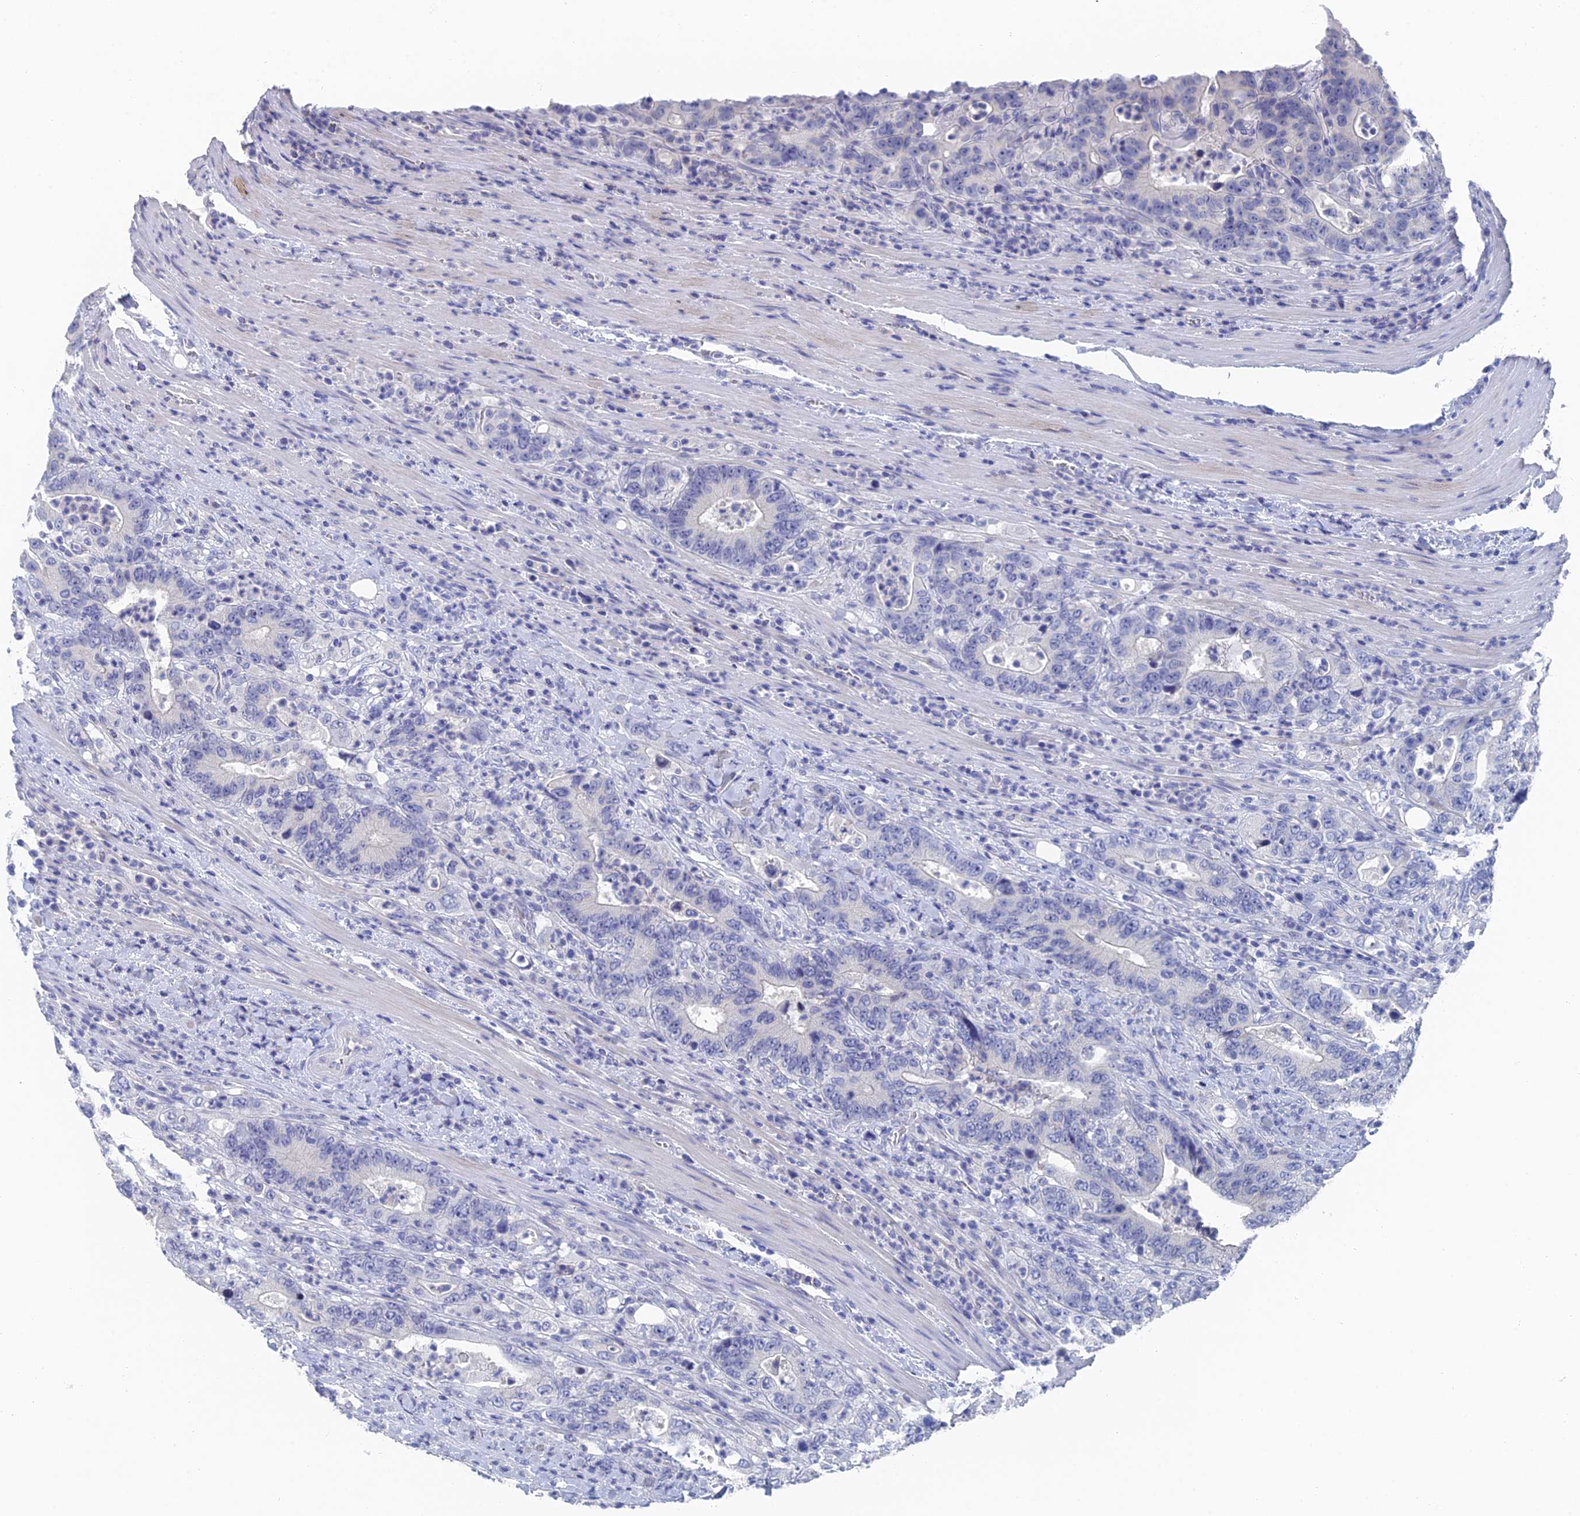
{"staining": {"intensity": "negative", "quantity": "none", "location": "none"}, "tissue": "colorectal cancer", "cell_type": "Tumor cells", "image_type": "cancer", "snomed": [{"axis": "morphology", "description": "Adenocarcinoma, NOS"}, {"axis": "topography", "description": "Colon"}], "caption": "High power microscopy image of an immunohistochemistry (IHC) histopathology image of colorectal cancer, revealing no significant staining in tumor cells. (DAB (3,3'-diaminobenzidine) immunohistochemistry (IHC) with hematoxylin counter stain).", "gene": "GFAP", "patient": {"sex": "female", "age": 75}}